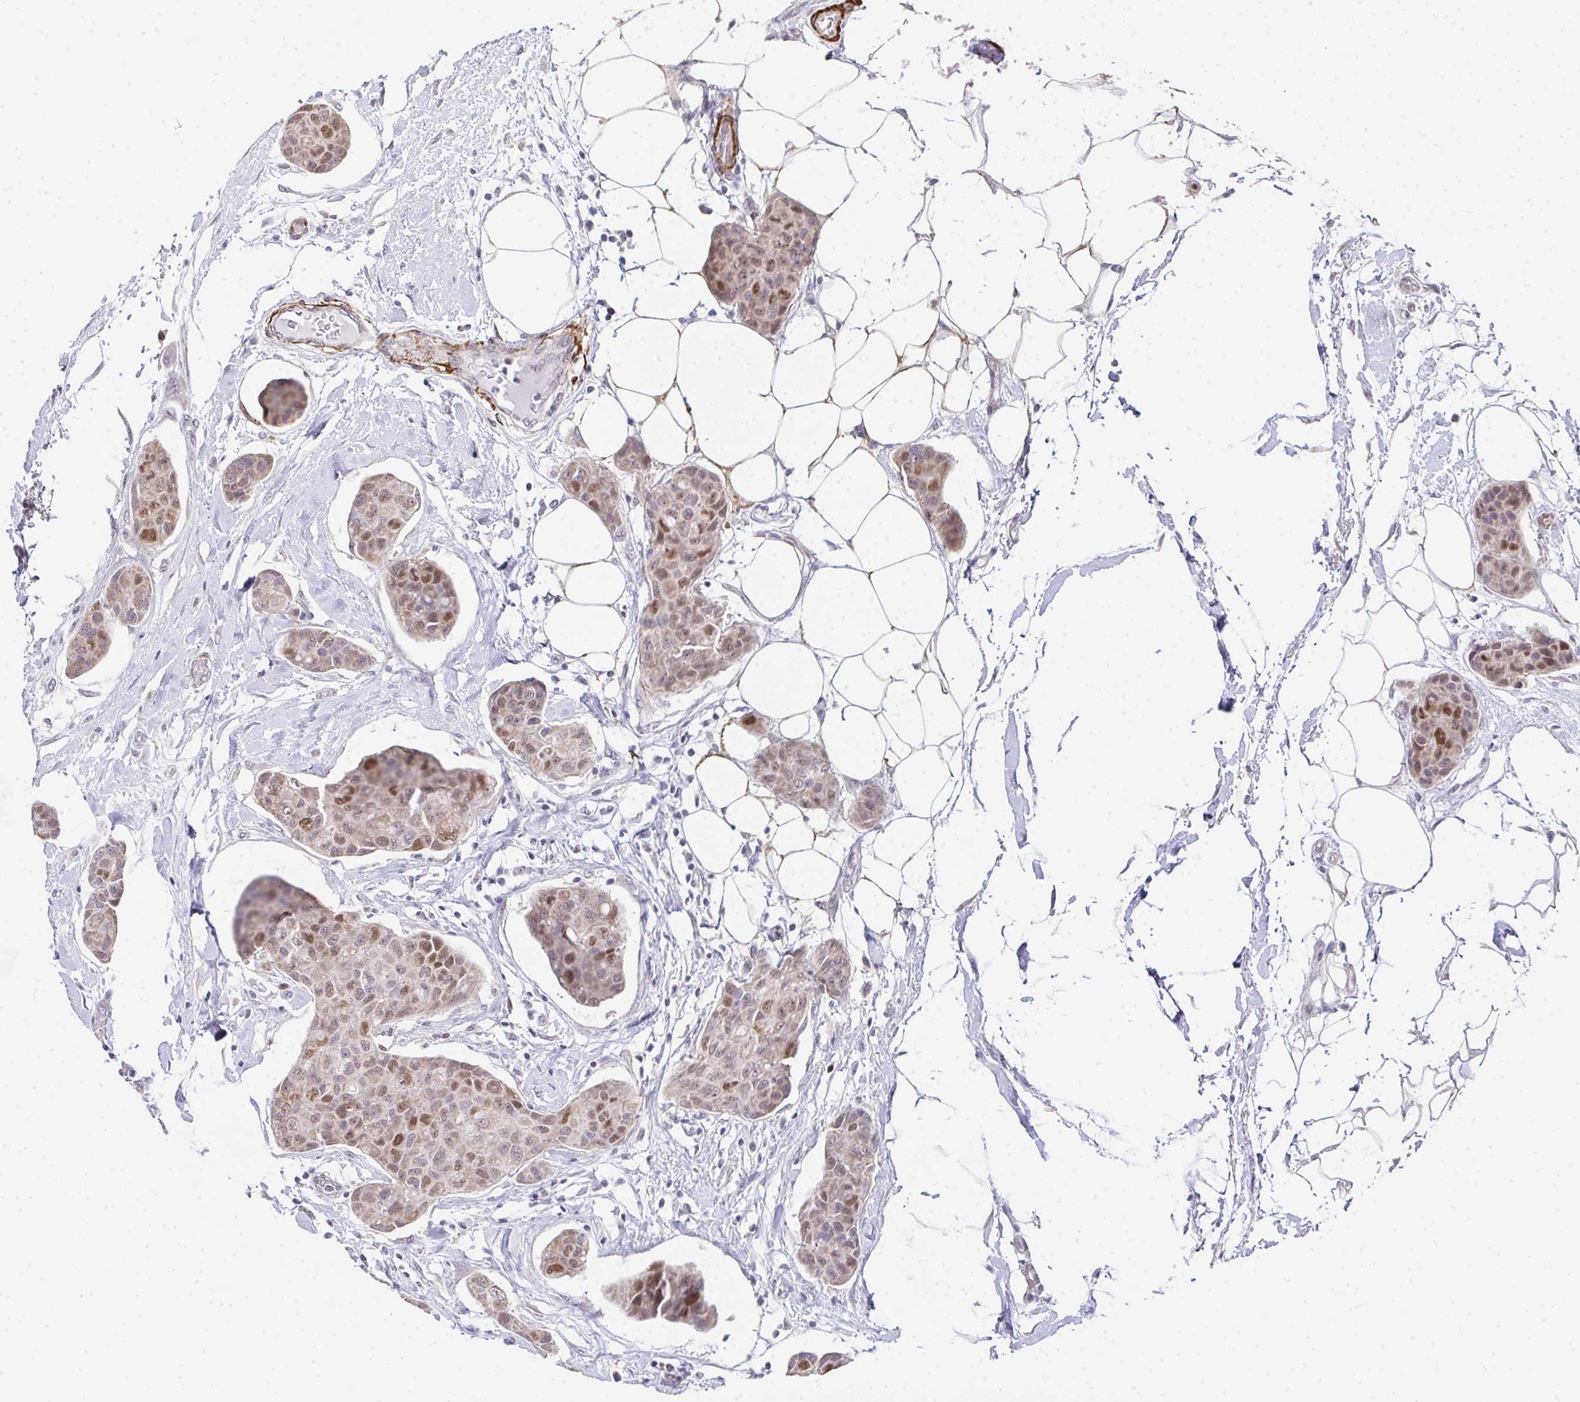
{"staining": {"intensity": "moderate", "quantity": "25%-75%", "location": "nuclear"}, "tissue": "breast cancer", "cell_type": "Tumor cells", "image_type": "cancer", "snomed": [{"axis": "morphology", "description": "Duct carcinoma"}, {"axis": "topography", "description": "Breast"}, {"axis": "topography", "description": "Lymph node"}], "caption": "The image reveals a brown stain indicating the presence of a protein in the nuclear of tumor cells in breast cancer.", "gene": "GINS2", "patient": {"sex": "female", "age": 80}}